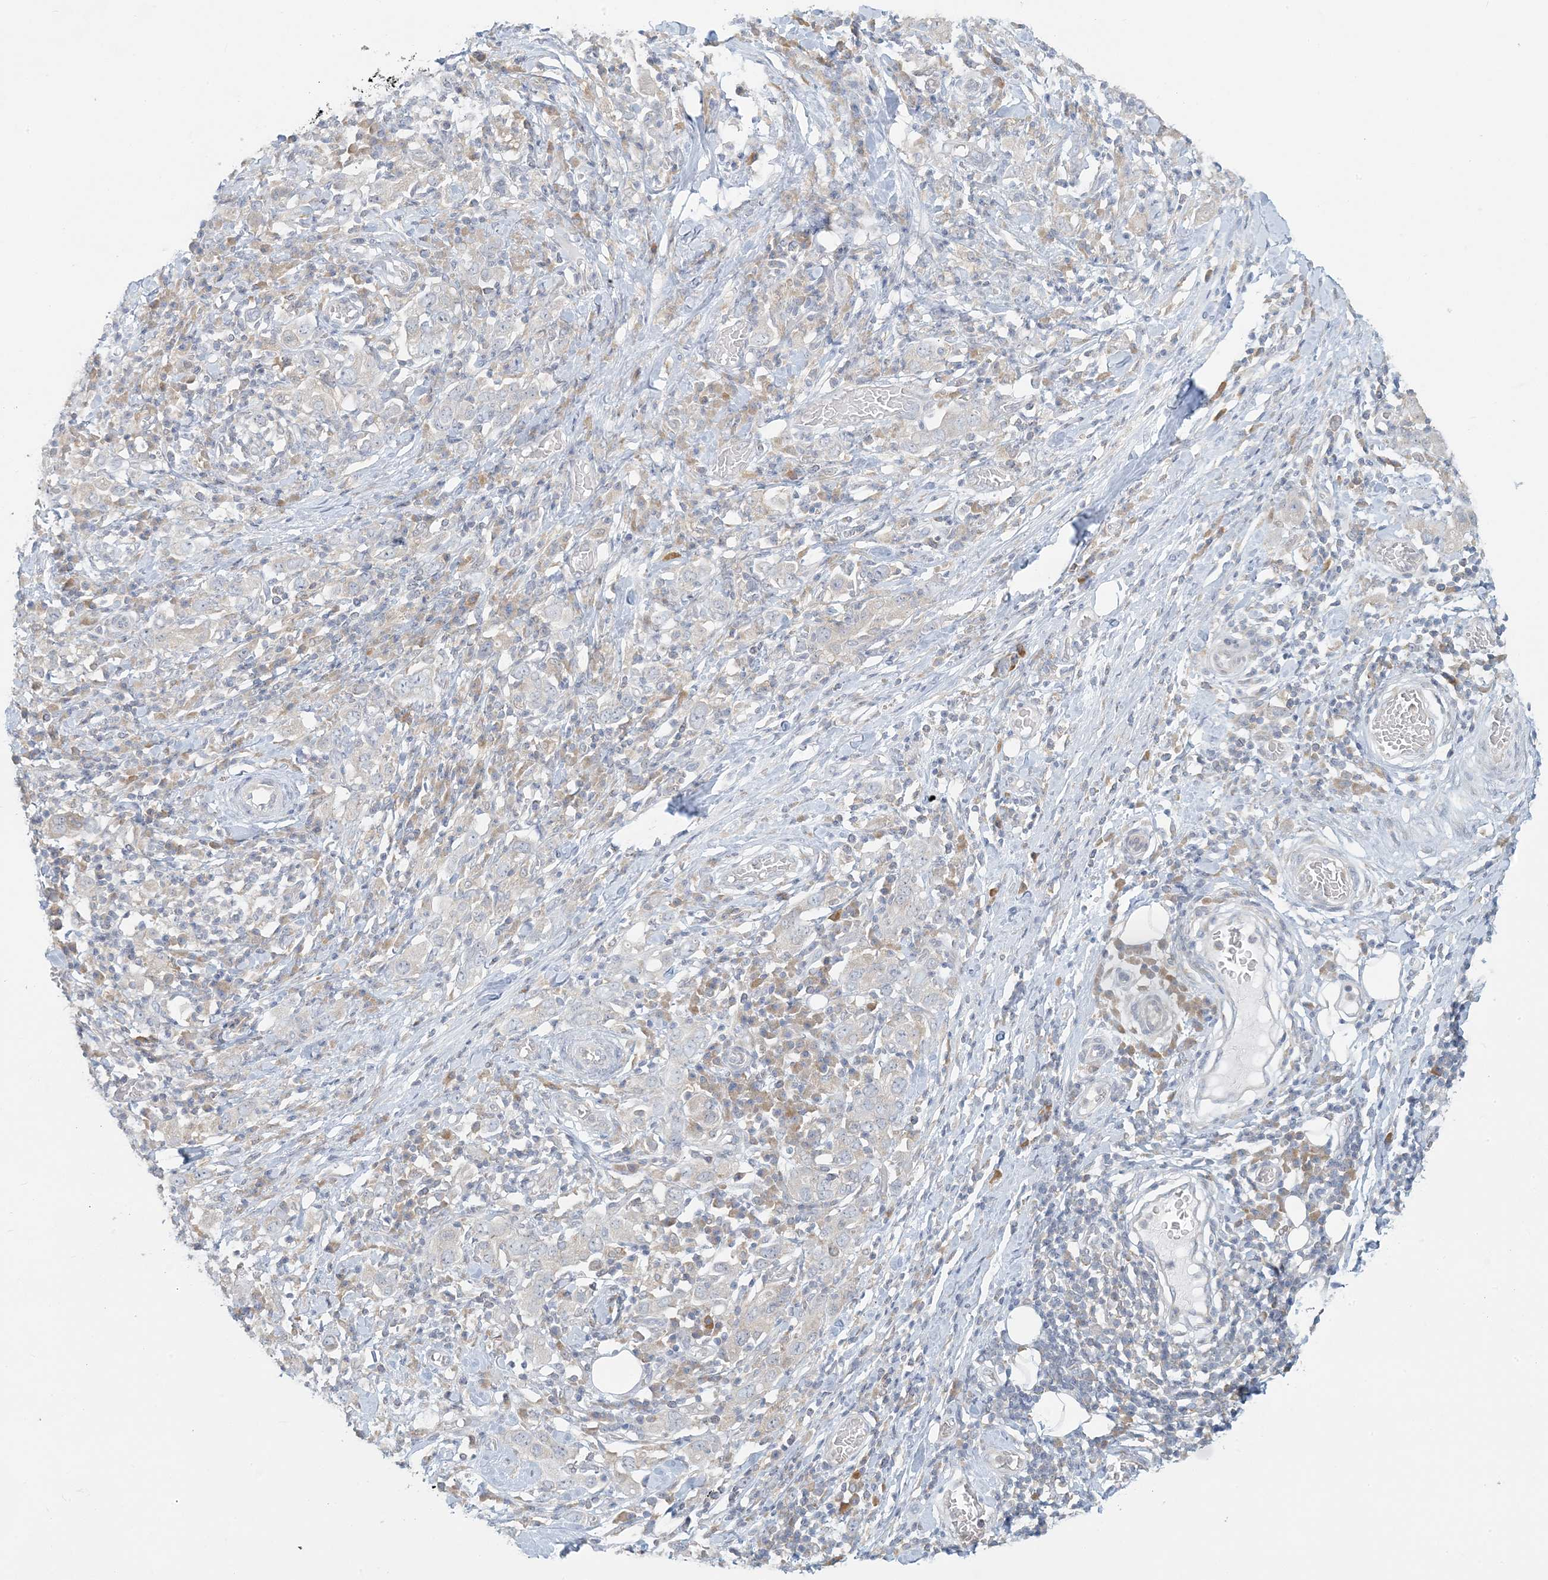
{"staining": {"intensity": "negative", "quantity": "none", "location": "none"}, "tissue": "stomach cancer", "cell_type": "Tumor cells", "image_type": "cancer", "snomed": [{"axis": "morphology", "description": "Adenocarcinoma, NOS"}, {"axis": "topography", "description": "Stomach, upper"}], "caption": "An immunohistochemistry (IHC) micrograph of adenocarcinoma (stomach) is shown. There is no staining in tumor cells of adenocarcinoma (stomach).", "gene": "EEFSEC", "patient": {"sex": "male", "age": 62}}